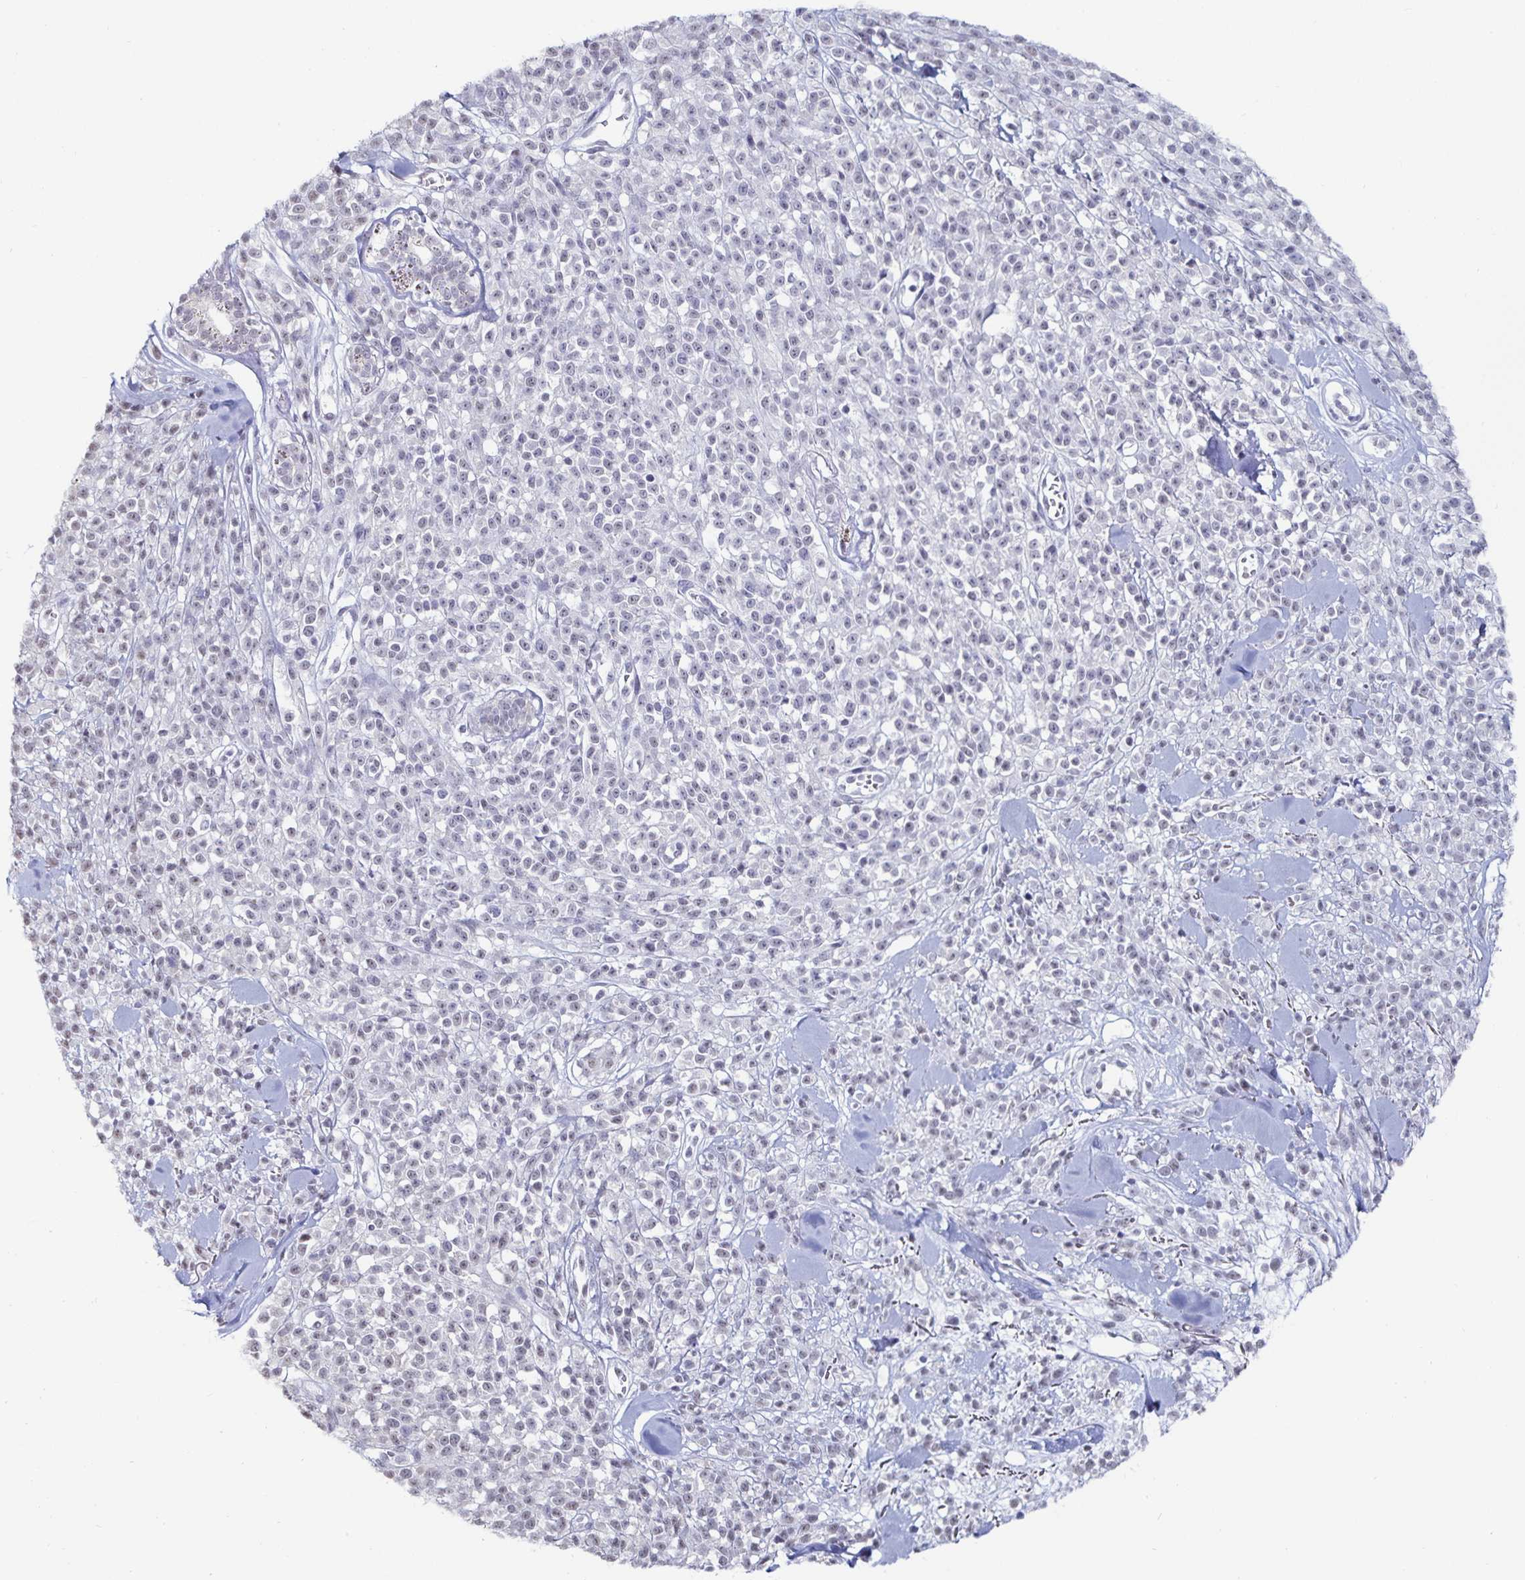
{"staining": {"intensity": "negative", "quantity": "none", "location": "none"}, "tissue": "melanoma", "cell_type": "Tumor cells", "image_type": "cancer", "snomed": [{"axis": "morphology", "description": "Malignant melanoma, NOS"}, {"axis": "topography", "description": "Skin"}, {"axis": "topography", "description": "Skin of trunk"}], "caption": "Tumor cells show no significant staining in malignant melanoma. (DAB immunohistochemistry visualized using brightfield microscopy, high magnification).", "gene": "DDX39B", "patient": {"sex": "male", "age": 74}}